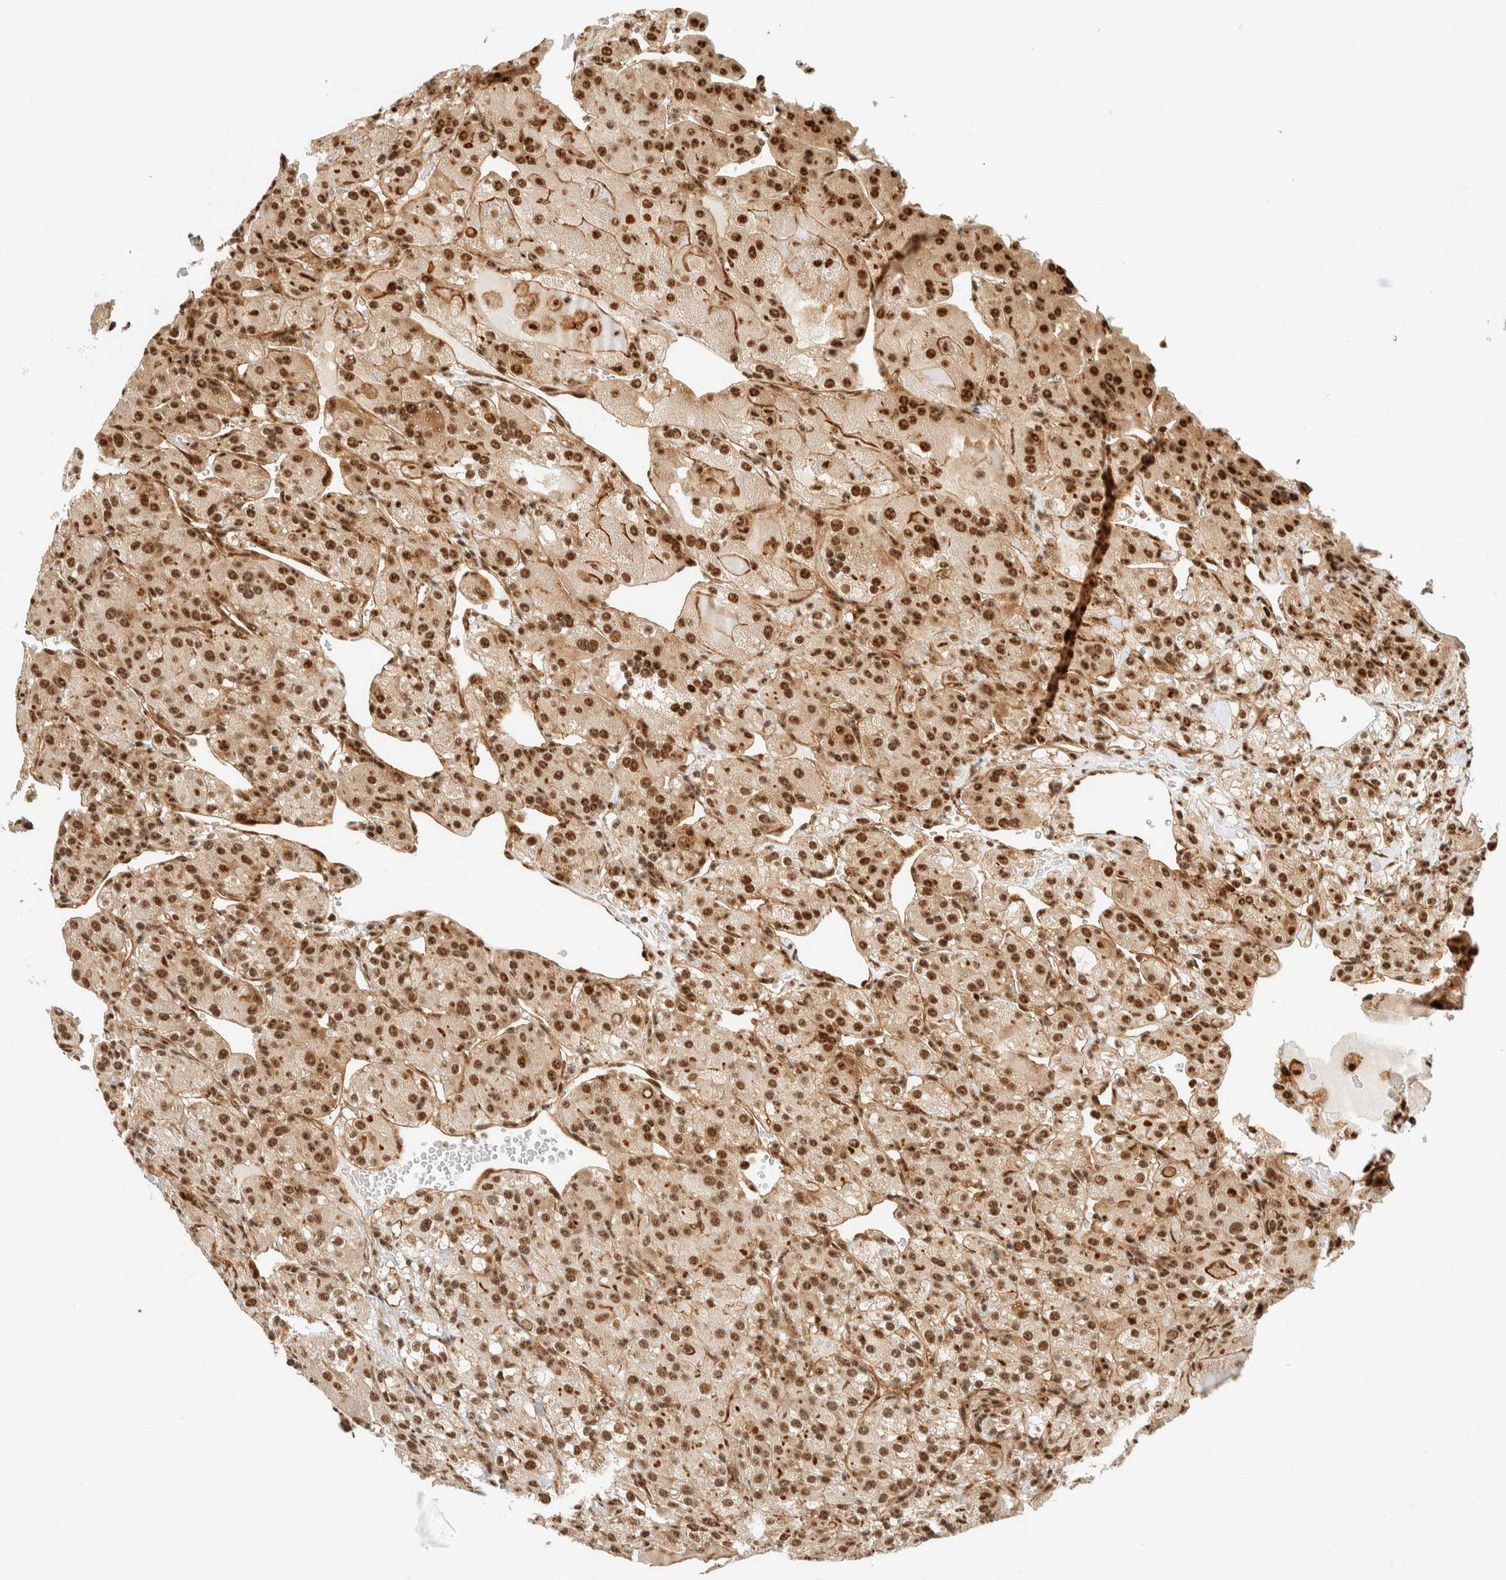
{"staining": {"intensity": "moderate", "quantity": ">75%", "location": "nuclear"}, "tissue": "renal cancer", "cell_type": "Tumor cells", "image_type": "cancer", "snomed": [{"axis": "morphology", "description": "Normal tissue, NOS"}, {"axis": "morphology", "description": "Adenocarcinoma, NOS"}, {"axis": "topography", "description": "Kidney"}], "caption": "Approximately >75% of tumor cells in human renal adenocarcinoma display moderate nuclear protein staining as visualized by brown immunohistochemical staining.", "gene": "SIK1", "patient": {"sex": "male", "age": 61}}